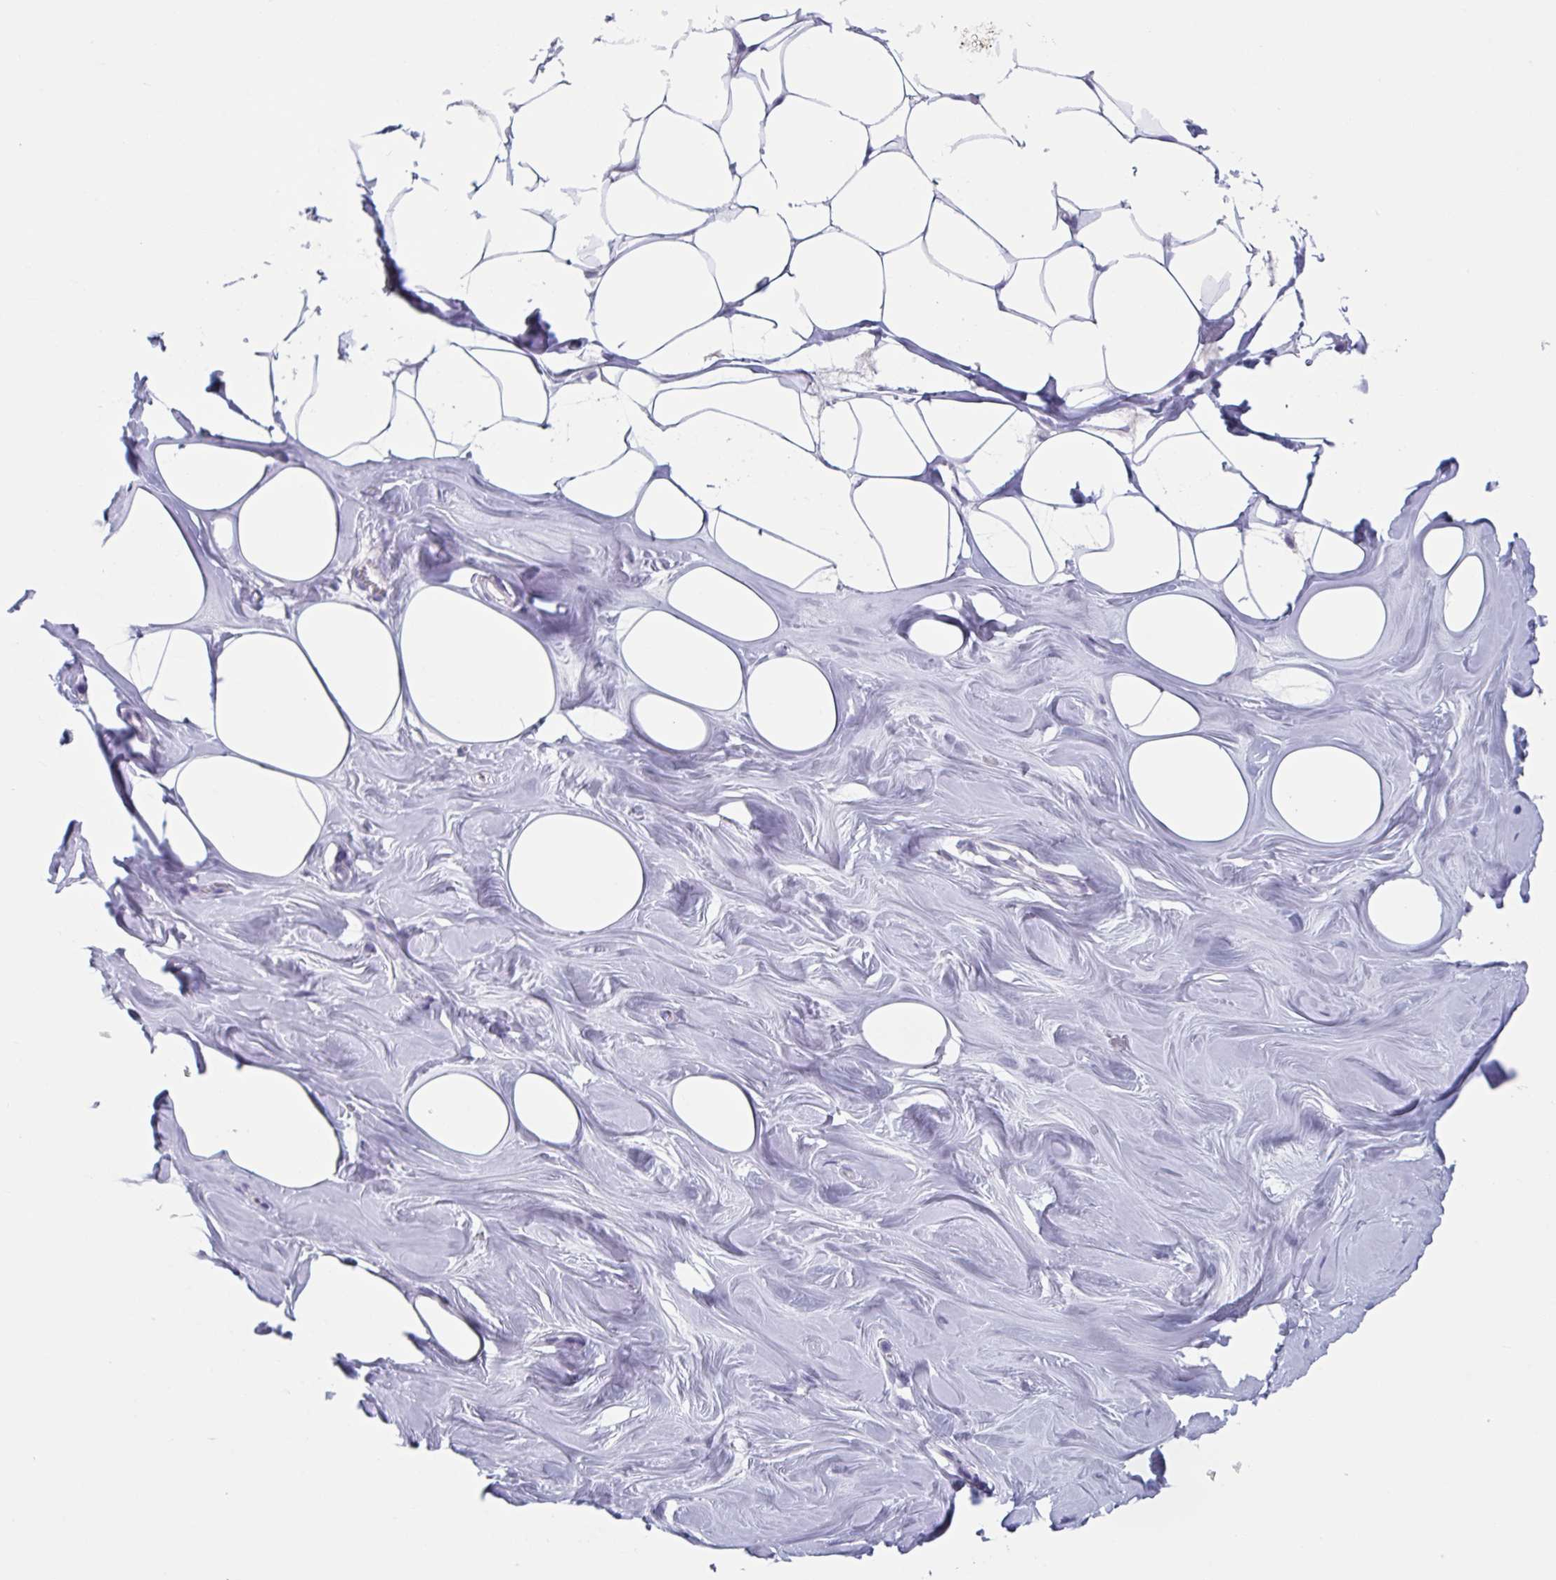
{"staining": {"intensity": "negative", "quantity": "none", "location": "none"}, "tissue": "breast", "cell_type": "Adipocytes", "image_type": "normal", "snomed": [{"axis": "morphology", "description": "Normal tissue, NOS"}, {"axis": "topography", "description": "Breast"}], "caption": "Immunohistochemistry image of unremarkable breast stained for a protein (brown), which demonstrates no staining in adipocytes.", "gene": "HSD11B2", "patient": {"sex": "female", "age": 27}}